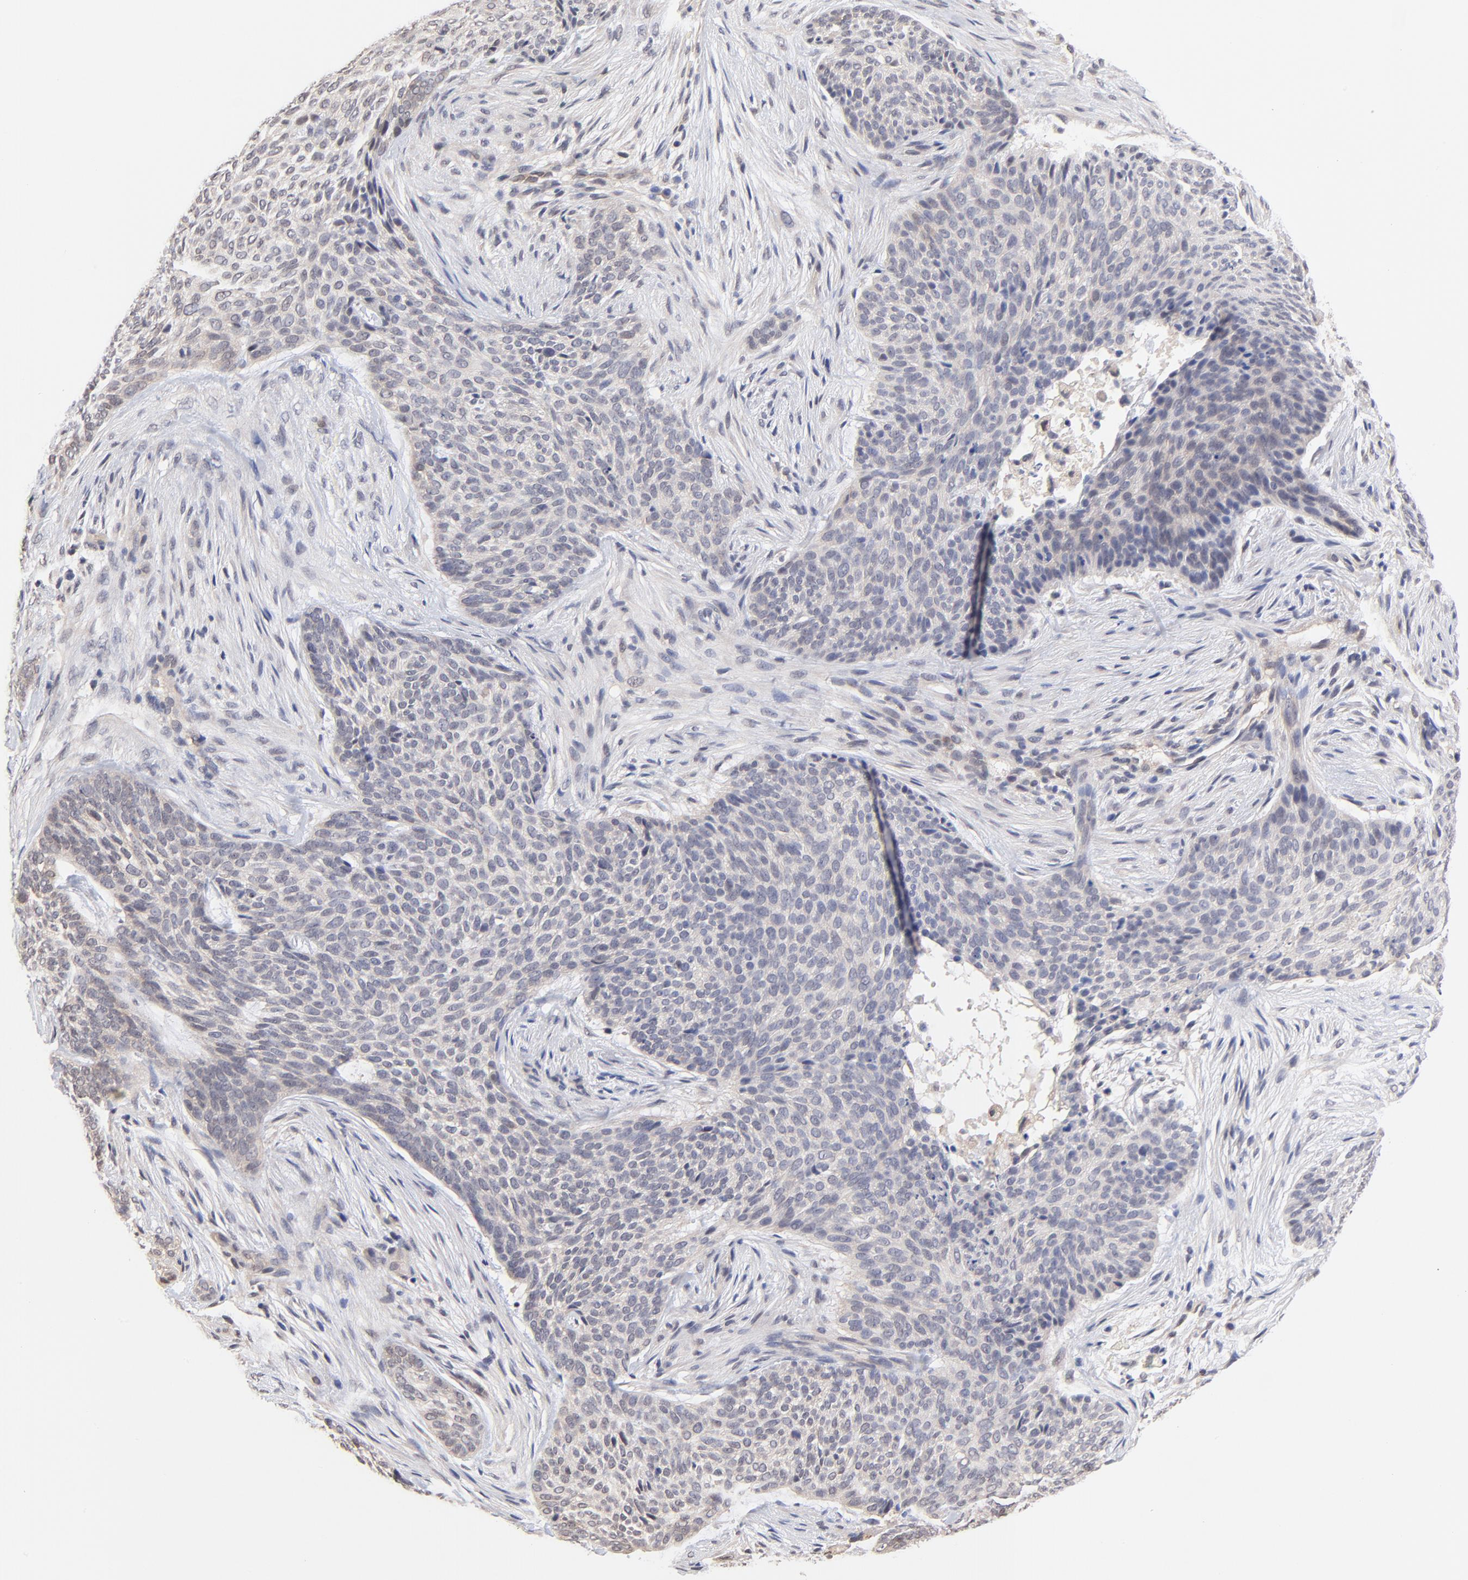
{"staining": {"intensity": "negative", "quantity": "none", "location": "none"}, "tissue": "skin cancer", "cell_type": "Tumor cells", "image_type": "cancer", "snomed": [{"axis": "morphology", "description": "Basal cell carcinoma"}, {"axis": "topography", "description": "Skin"}], "caption": "Tumor cells are negative for brown protein staining in skin basal cell carcinoma.", "gene": "TXNL1", "patient": {"sex": "male", "age": 91}}